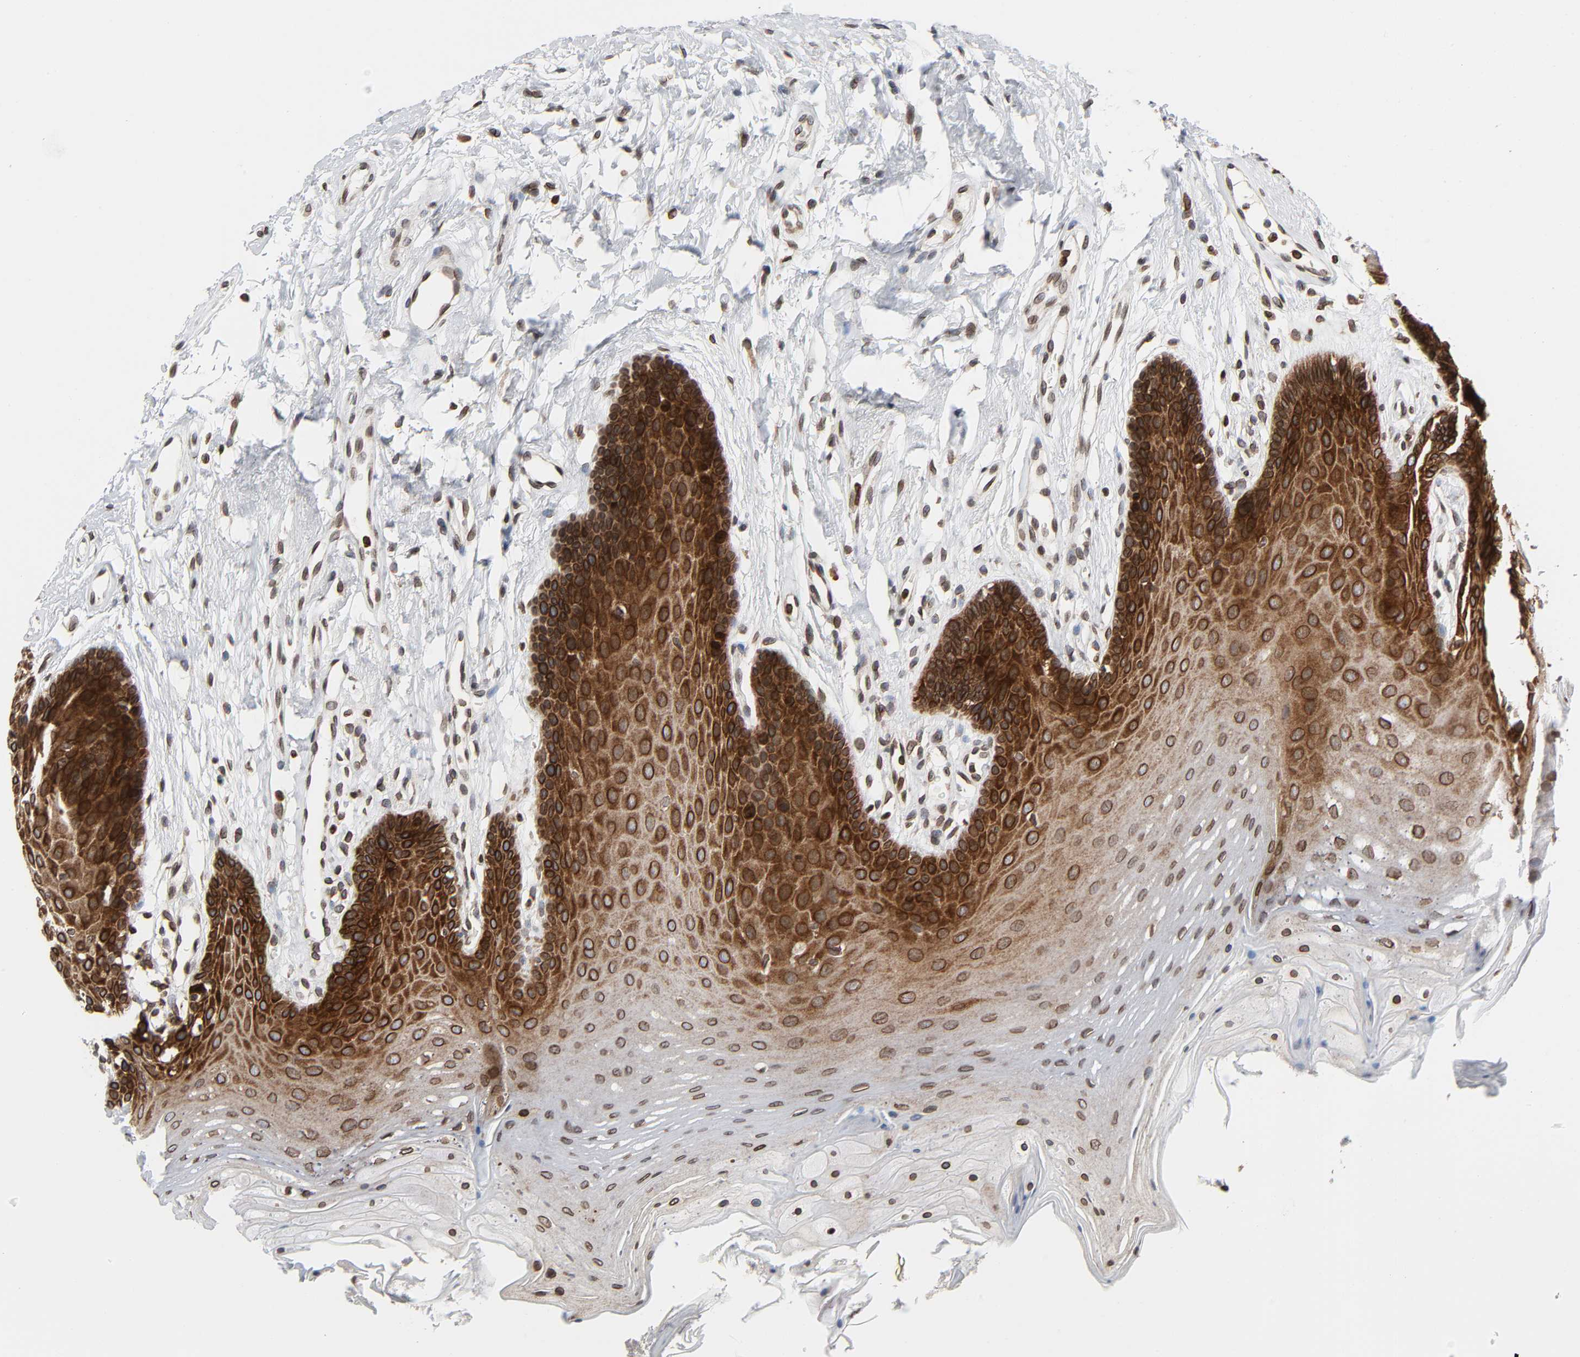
{"staining": {"intensity": "strong", "quantity": ">75%", "location": "cytoplasmic/membranous,nuclear"}, "tissue": "oral mucosa", "cell_type": "Squamous epithelial cells", "image_type": "normal", "snomed": [{"axis": "morphology", "description": "Normal tissue, NOS"}, {"axis": "topography", "description": "Oral tissue"}], "caption": "Oral mucosa stained with a brown dye shows strong cytoplasmic/membranous,nuclear positive positivity in about >75% of squamous epithelial cells.", "gene": "RANGAP1", "patient": {"sex": "male", "age": 62}}